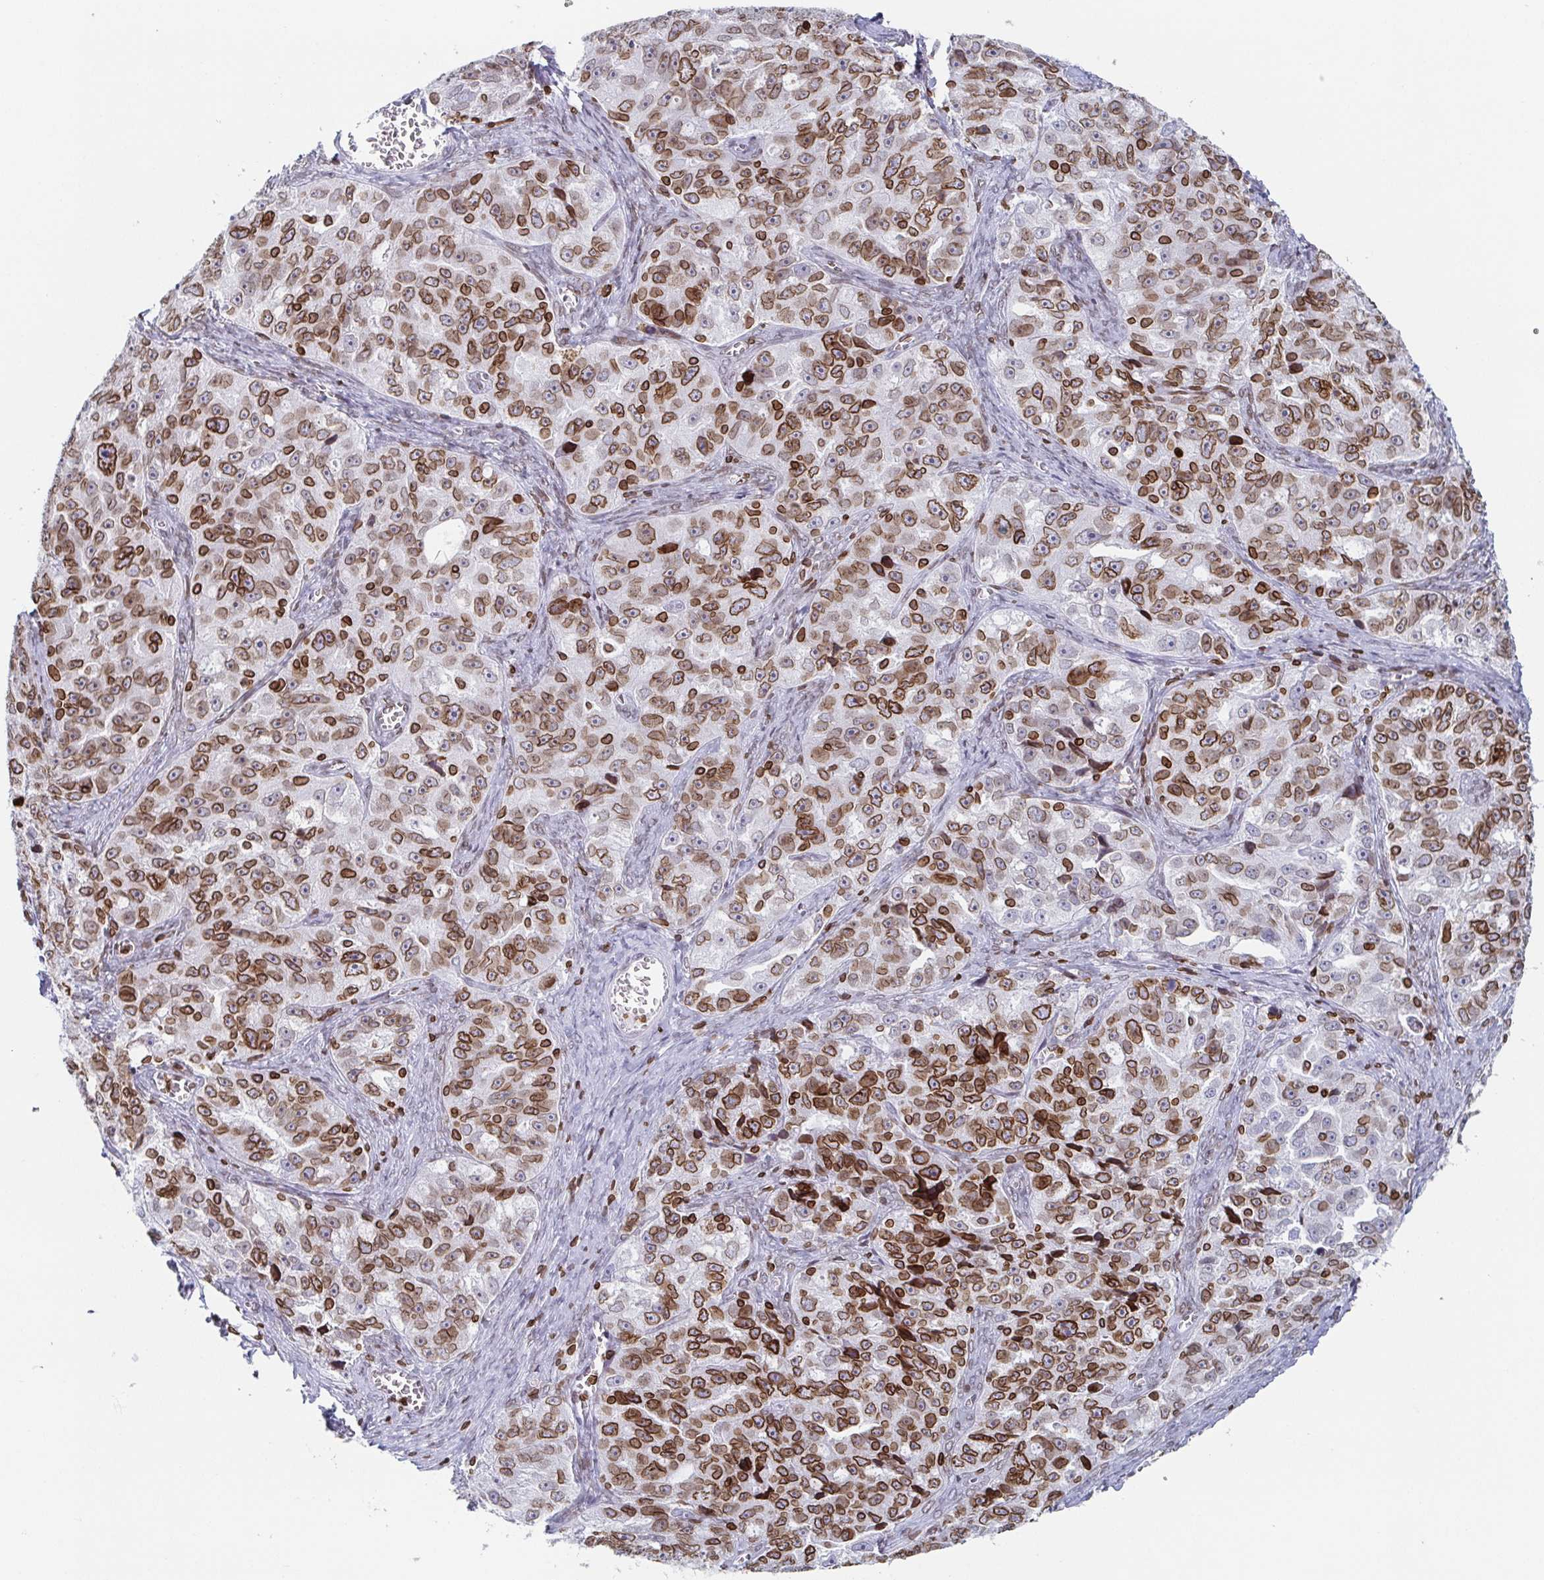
{"staining": {"intensity": "moderate", "quantity": ">75%", "location": "cytoplasmic/membranous,nuclear"}, "tissue": "ovarian cancer", "cell_type": "Tumor cells", "image_type": "cancer", "snomed": [{"axis": "morphology", "description": "Cystadenocarcinoma, serous, NOS"}, {"axis": "topography", "description": "Ovary"}], "caption": "Moderate cytoplasmic/membranous and nuclear protein staining is seen in about >75% of tumor cells in ovarian serous cystadenocarcinoma. The protein of interest is stained brown, and the nuclei are stained in blue (DAB (3,3'-diaminobenzidine) IHC with brightfield microscopy, high magnification).", "gene": "BTBD7", "patient": {"sex": "female", "age": 51}}